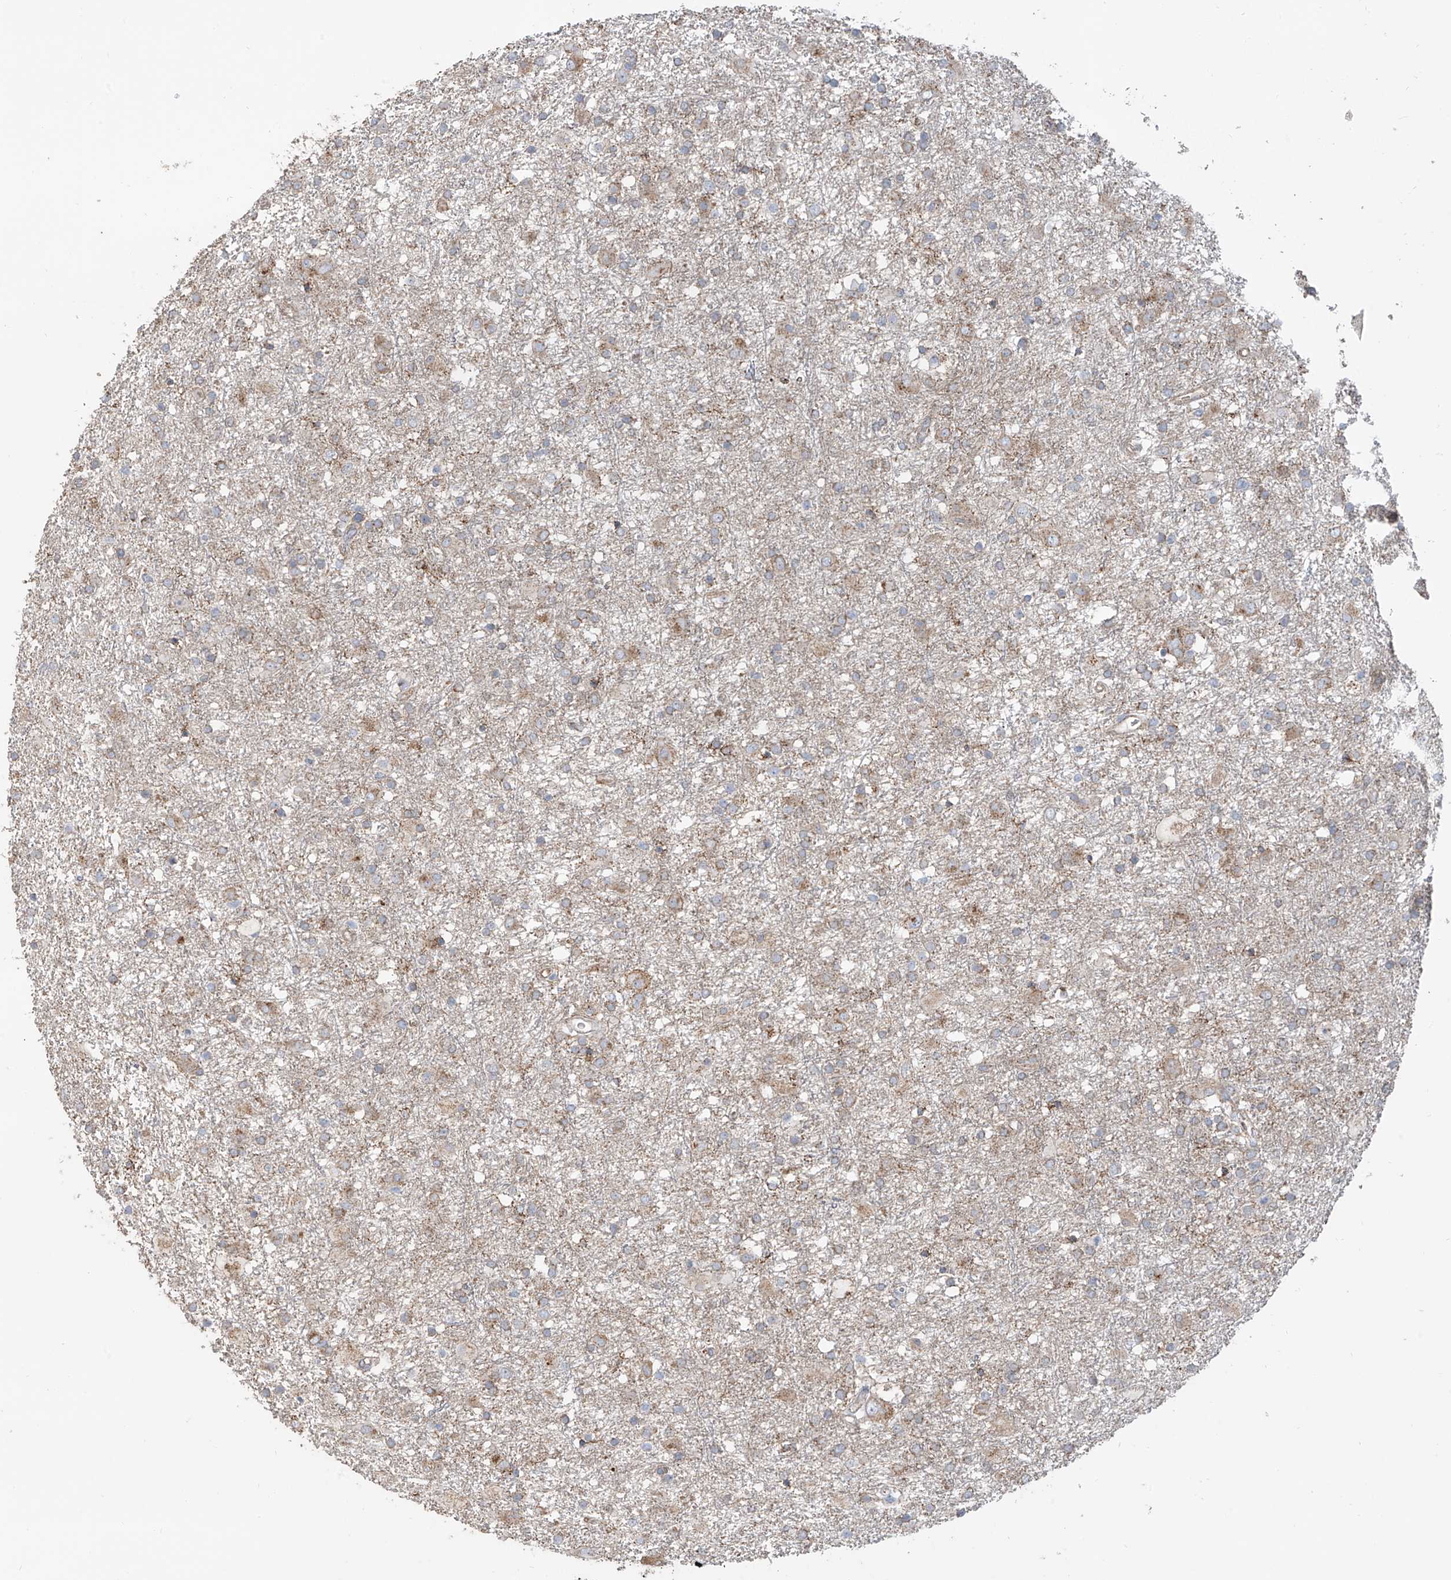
{"staining": {"intensity": "weak", "quantity": "25%-75%", "location": "cytoplasmic/membranous"}, "tissue": "glioma", "cell_type": "Tumor cells", "image_type": "cancer", "snomed": [{"axis": "morphology", "description": "Glioma, malignant, Low grade"}, {"axis": "topography", "description": "Brain"}], "caption": "Malignant glioma (low-grade) stained with immunohistochemistry (IHC) shows weak cytoplasmic/membranous positivity in about 25%-75% of tumor cells.", "gene": "ABTB1", "patient": {"sex": "male", "age": 65}}